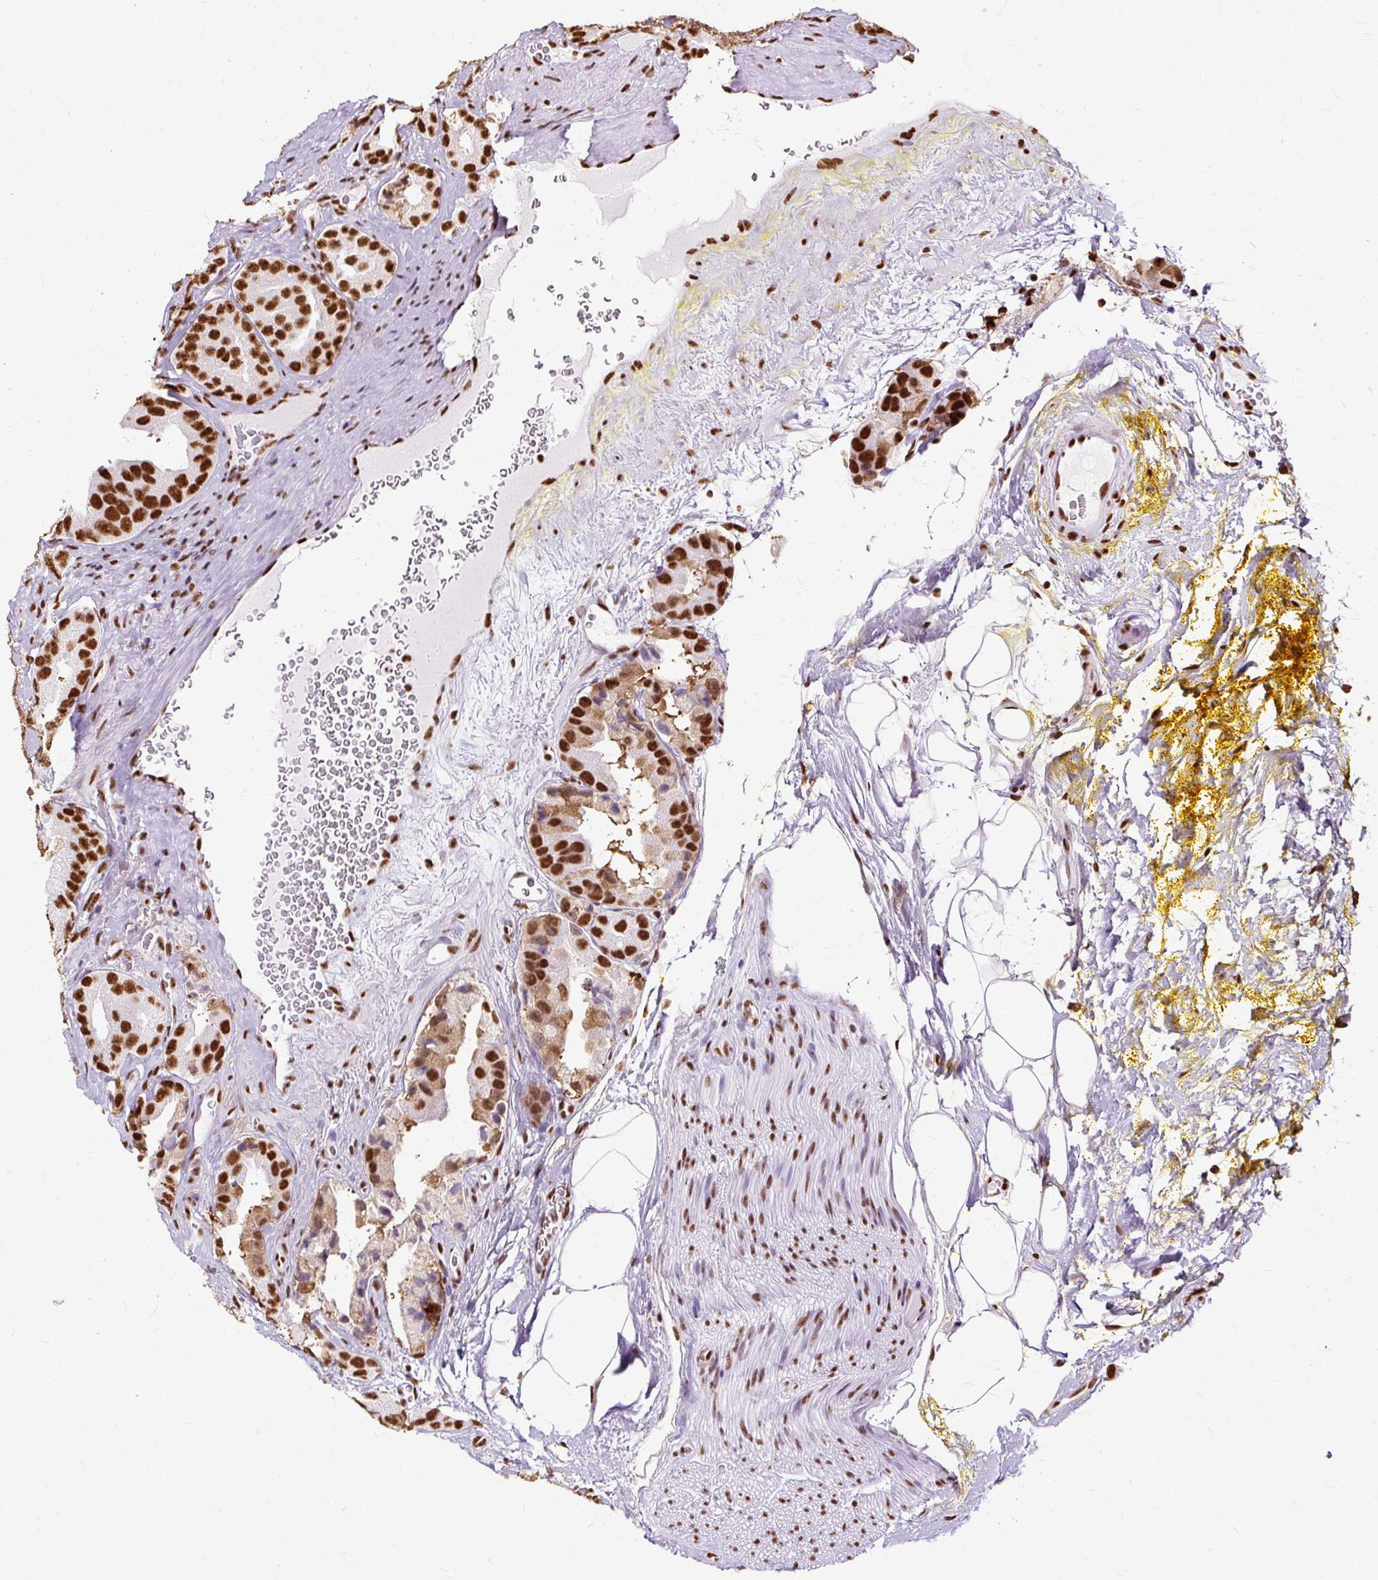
{"staining": {"intensity": "strong", "quantity": ">75%", "location": "cytoplasmic/membranous,nuclear"}, "tissue": "prostate cancer", "cell_type": "Tumor cells", "image_type": "cancer", "snomed": [{"axis": "morphology", "description": "Adenocarcinoma, High grade"}, {"axis": "topography", "description": "Prostate"}], "caption": "Immunohistochemistry (IHC) of human adenocarcinoma (high-grade) (prostate) shows high levels of strong cytoplasmic/membranous and nuclear staining in approximately >75% of tumor cells.", "gene": "XRCC6", "patient": {"sex": "male", "age": 63}}